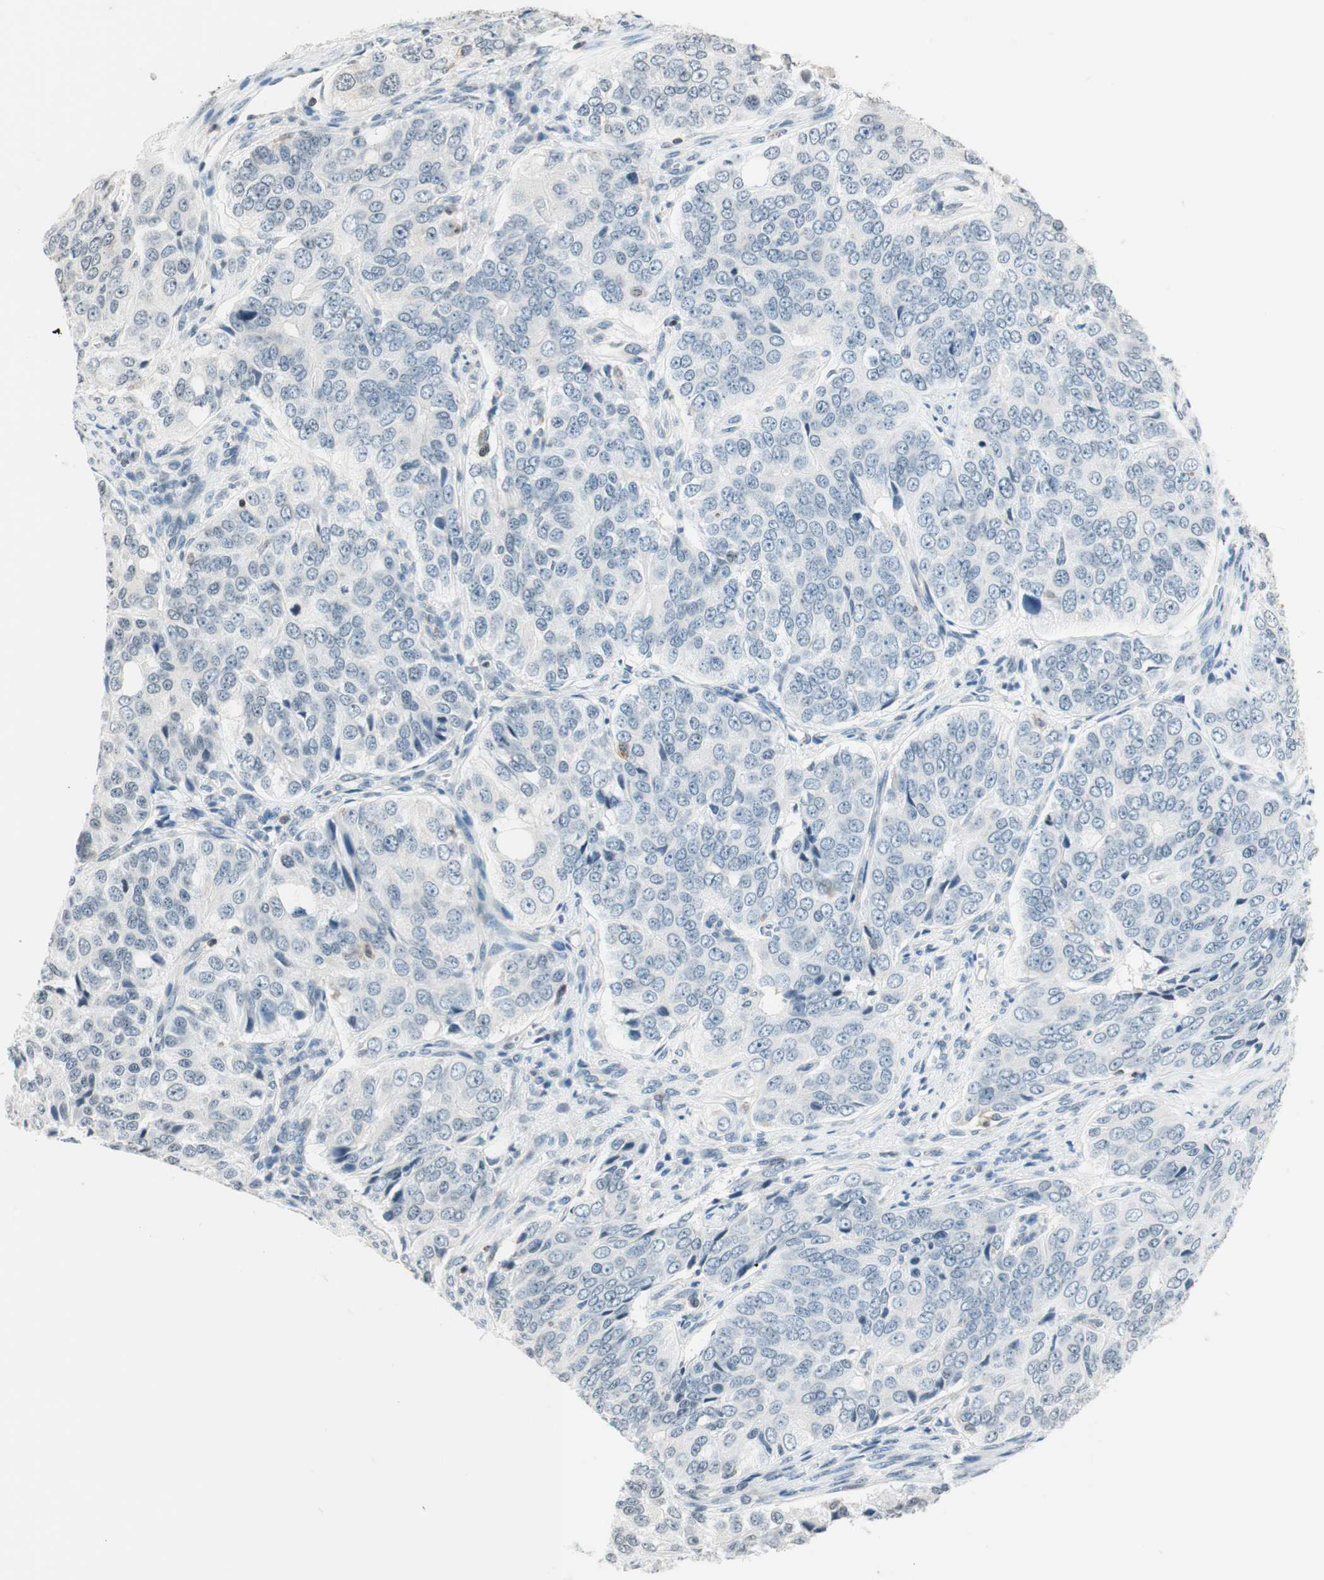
{"staining": {"intensity": "negative", "quantity": "none", "location": "none"}, "tissue": "ovarian cancer", "cell_type": "Tumor cells", "image_type": "cancer", "snomed": [{"axis": "morphology", "description": "Carcinoma, endometroid"}, {"axis": "topography", "description": "Ovary"}], "caption": "An immunohistochemistry (IHC) micrograph of ovarian cancer (endometroid carcinoma) is shown. There is no staining in tumor cells of ovarian cancer (endometroid carcinoma).", "gene": "WIPF1", "patient": {"sex": "female", "age": 51}}